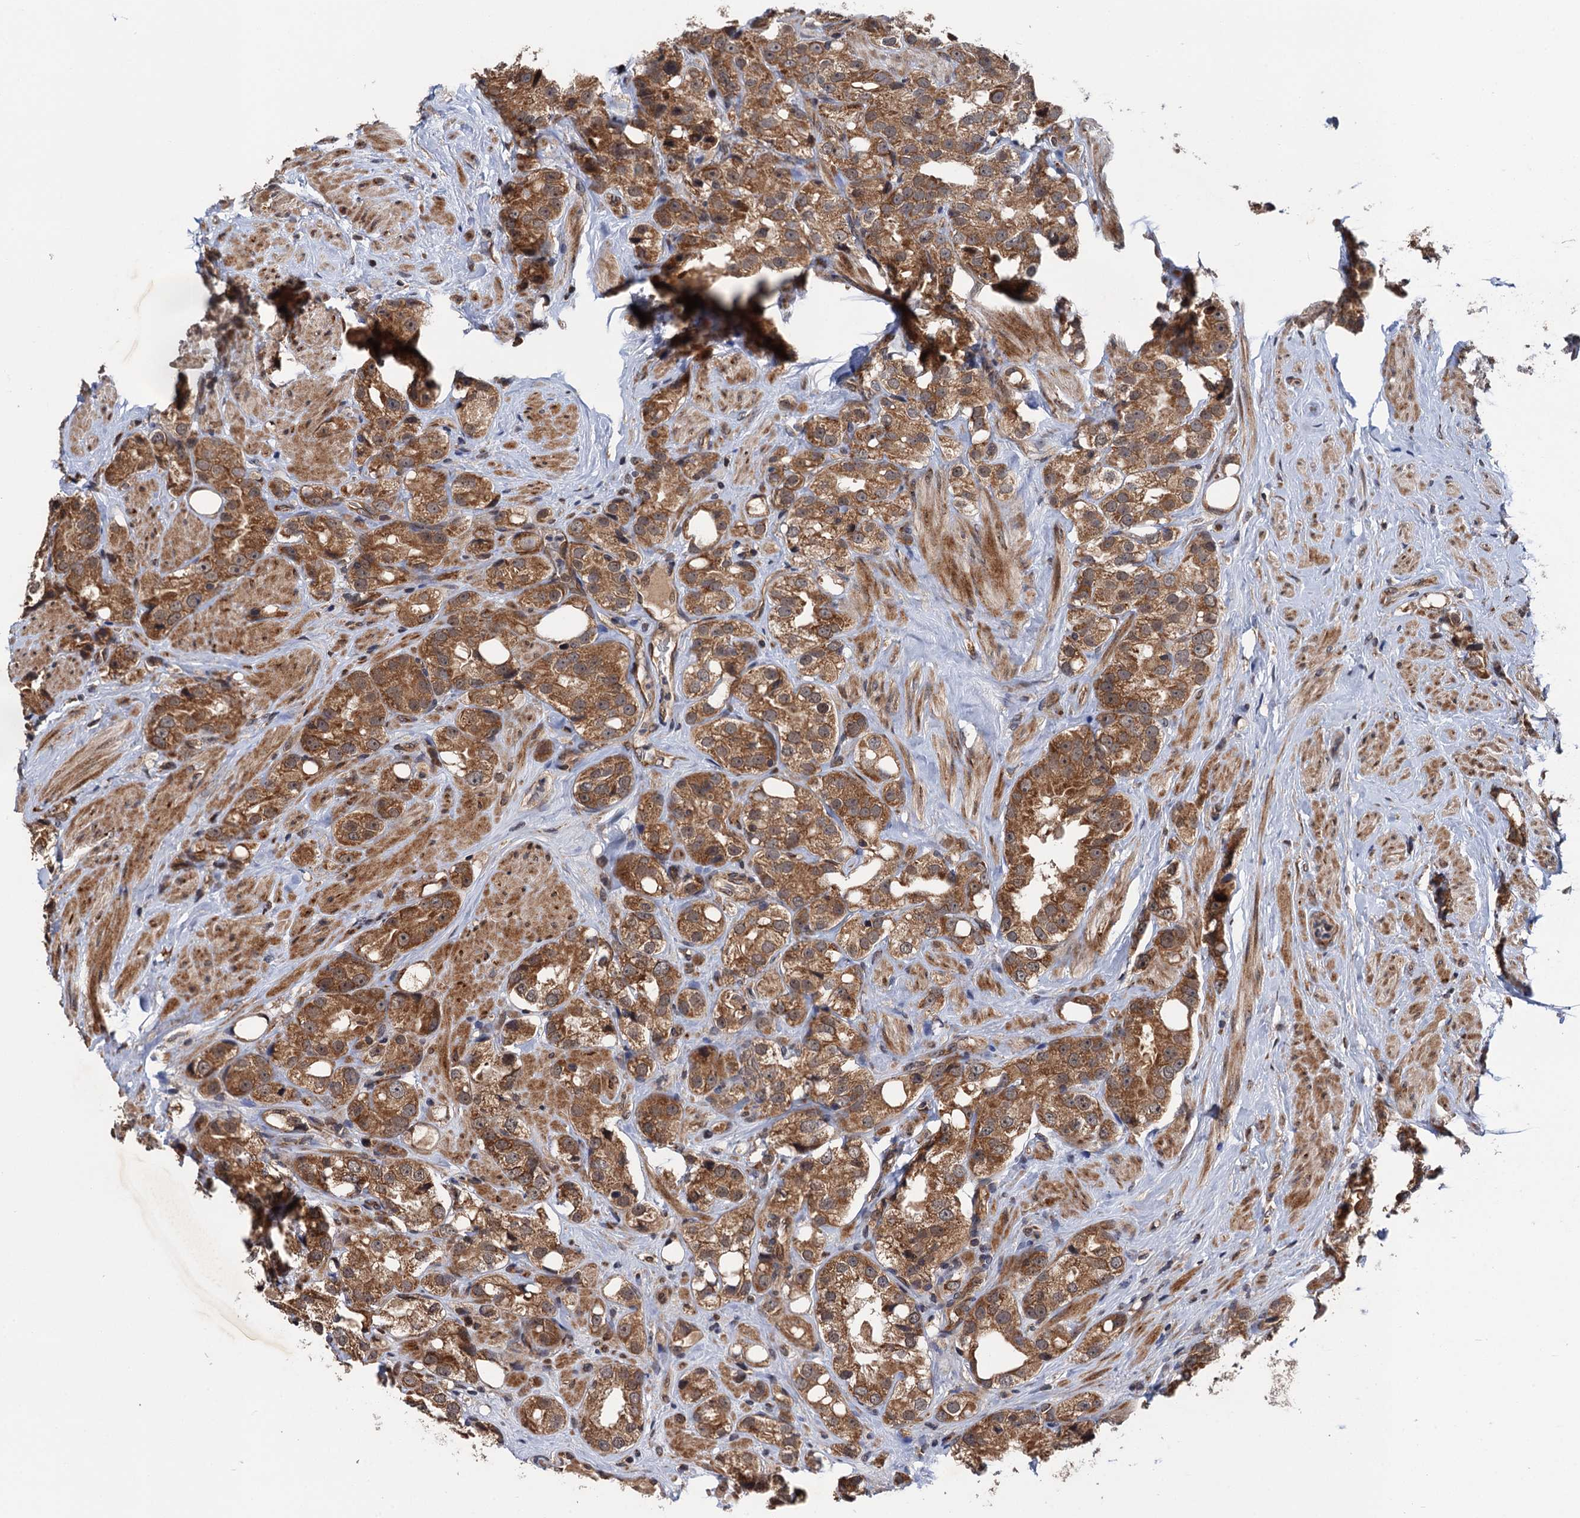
{"staining": {"intensity": "moderate", "quantity": ">75%", "location": "cytoplasmic/membranous"}, "tissue": "prostate cancer", "cell_type": "Tumor cells", "image_type": "cancer", "snomed": [{"axis": "morphology", "description": "Adenocarcinoma, NOS"}, {"axis": "topography", "description": "Prostate"}], "caption": "Immunohistochemical staining of prostate cancer shows moderate cytoplasmic/membranous protein expression in about >75% of tumor cells.", "gene": "NAA16", "patient": {"sex": "male", "age": 79}}